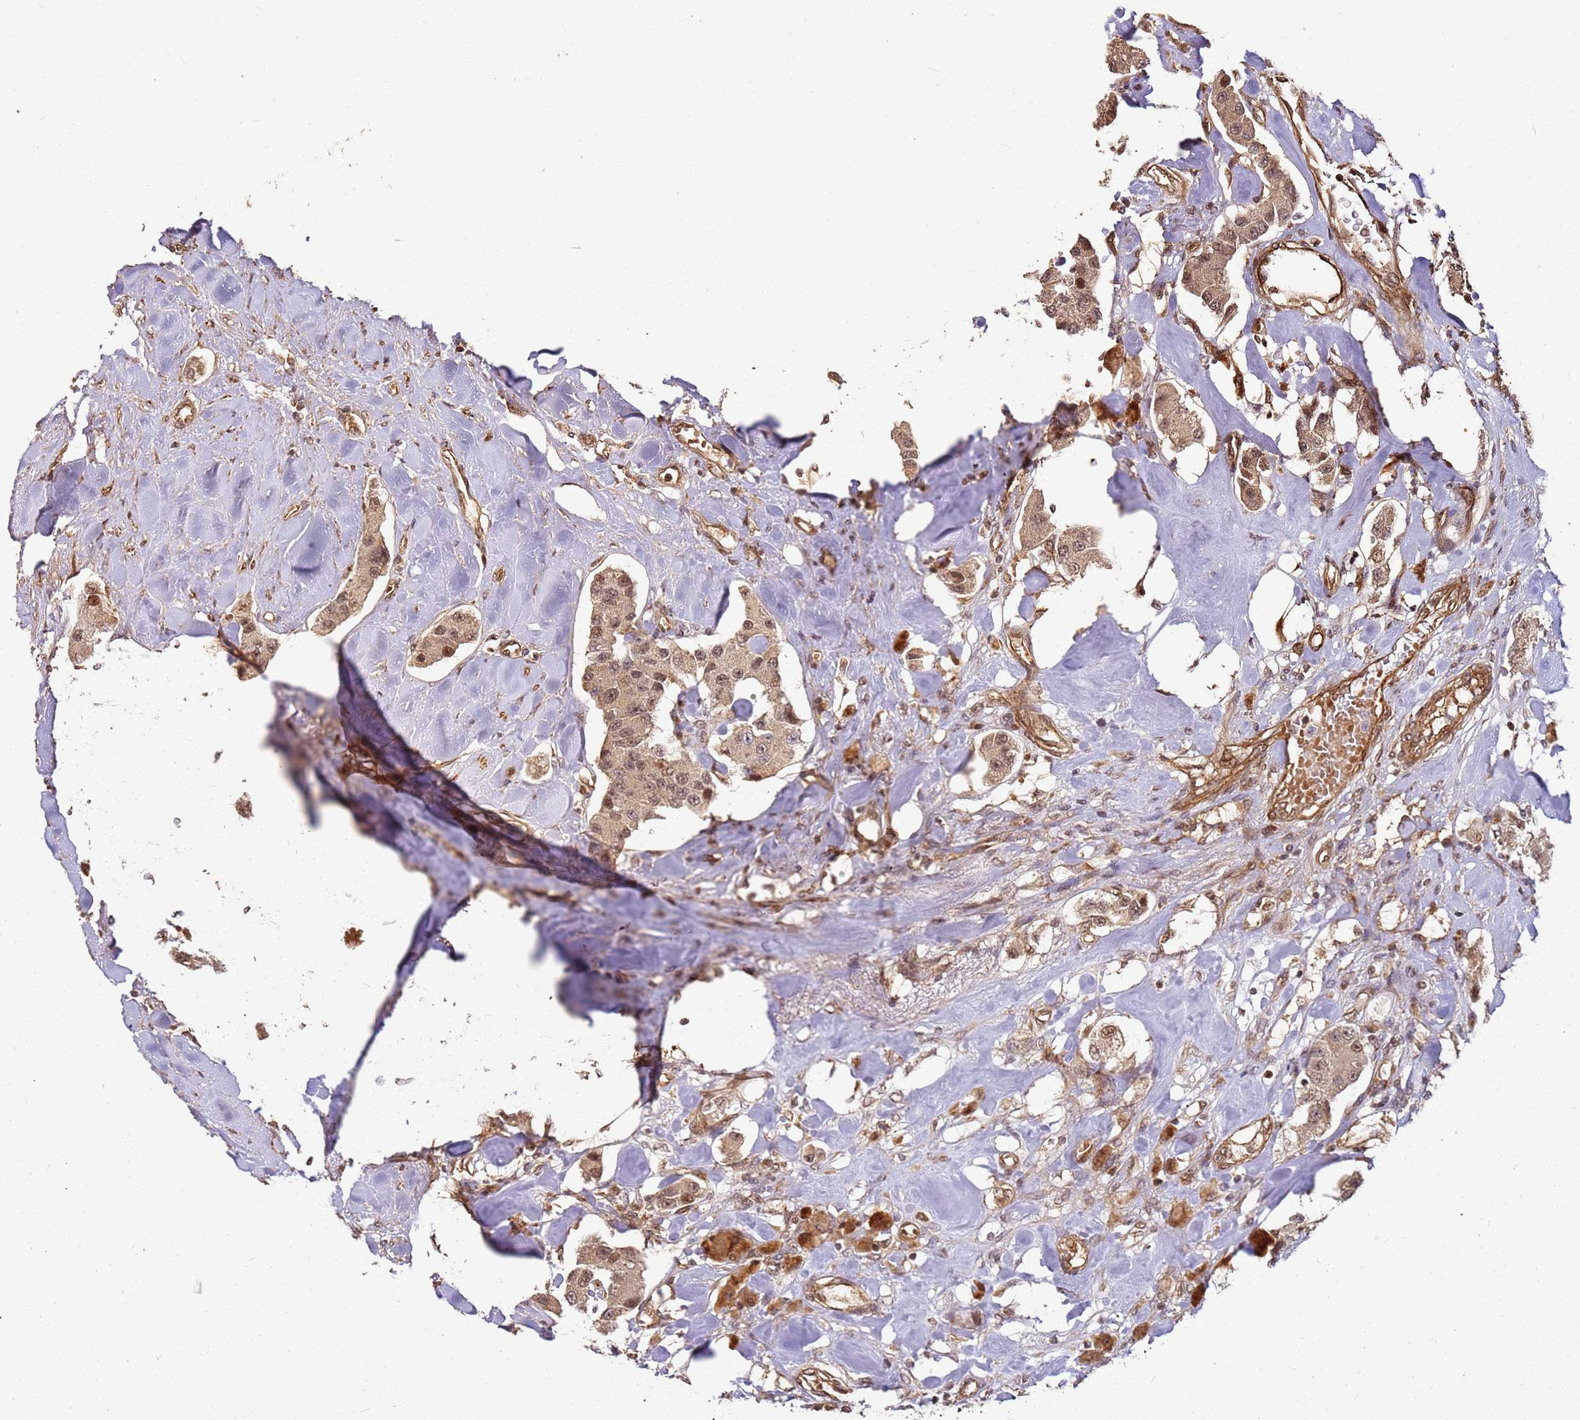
{"staining": {"intensity": "moderate", "quantity": ">75%", "location": "cytoplasmic/membranous,nuclear"}, "tissue": "carcinoid", "cell_type": "Tumor cells", "image_type": "cancer", "snomed": [{"axis": "morphology", "description": "Carcinoid, malignant, NOS"}, {"axis": "topography", "description": "Pancreas"}], "caption": "The immunohistochemical stain highlights moderate cytoplasmic/membranous and nuclear staining in tumor cells of carcinoid tissue.", "gene": "ST18", "patient": {"sex": "male", "age": 41}}